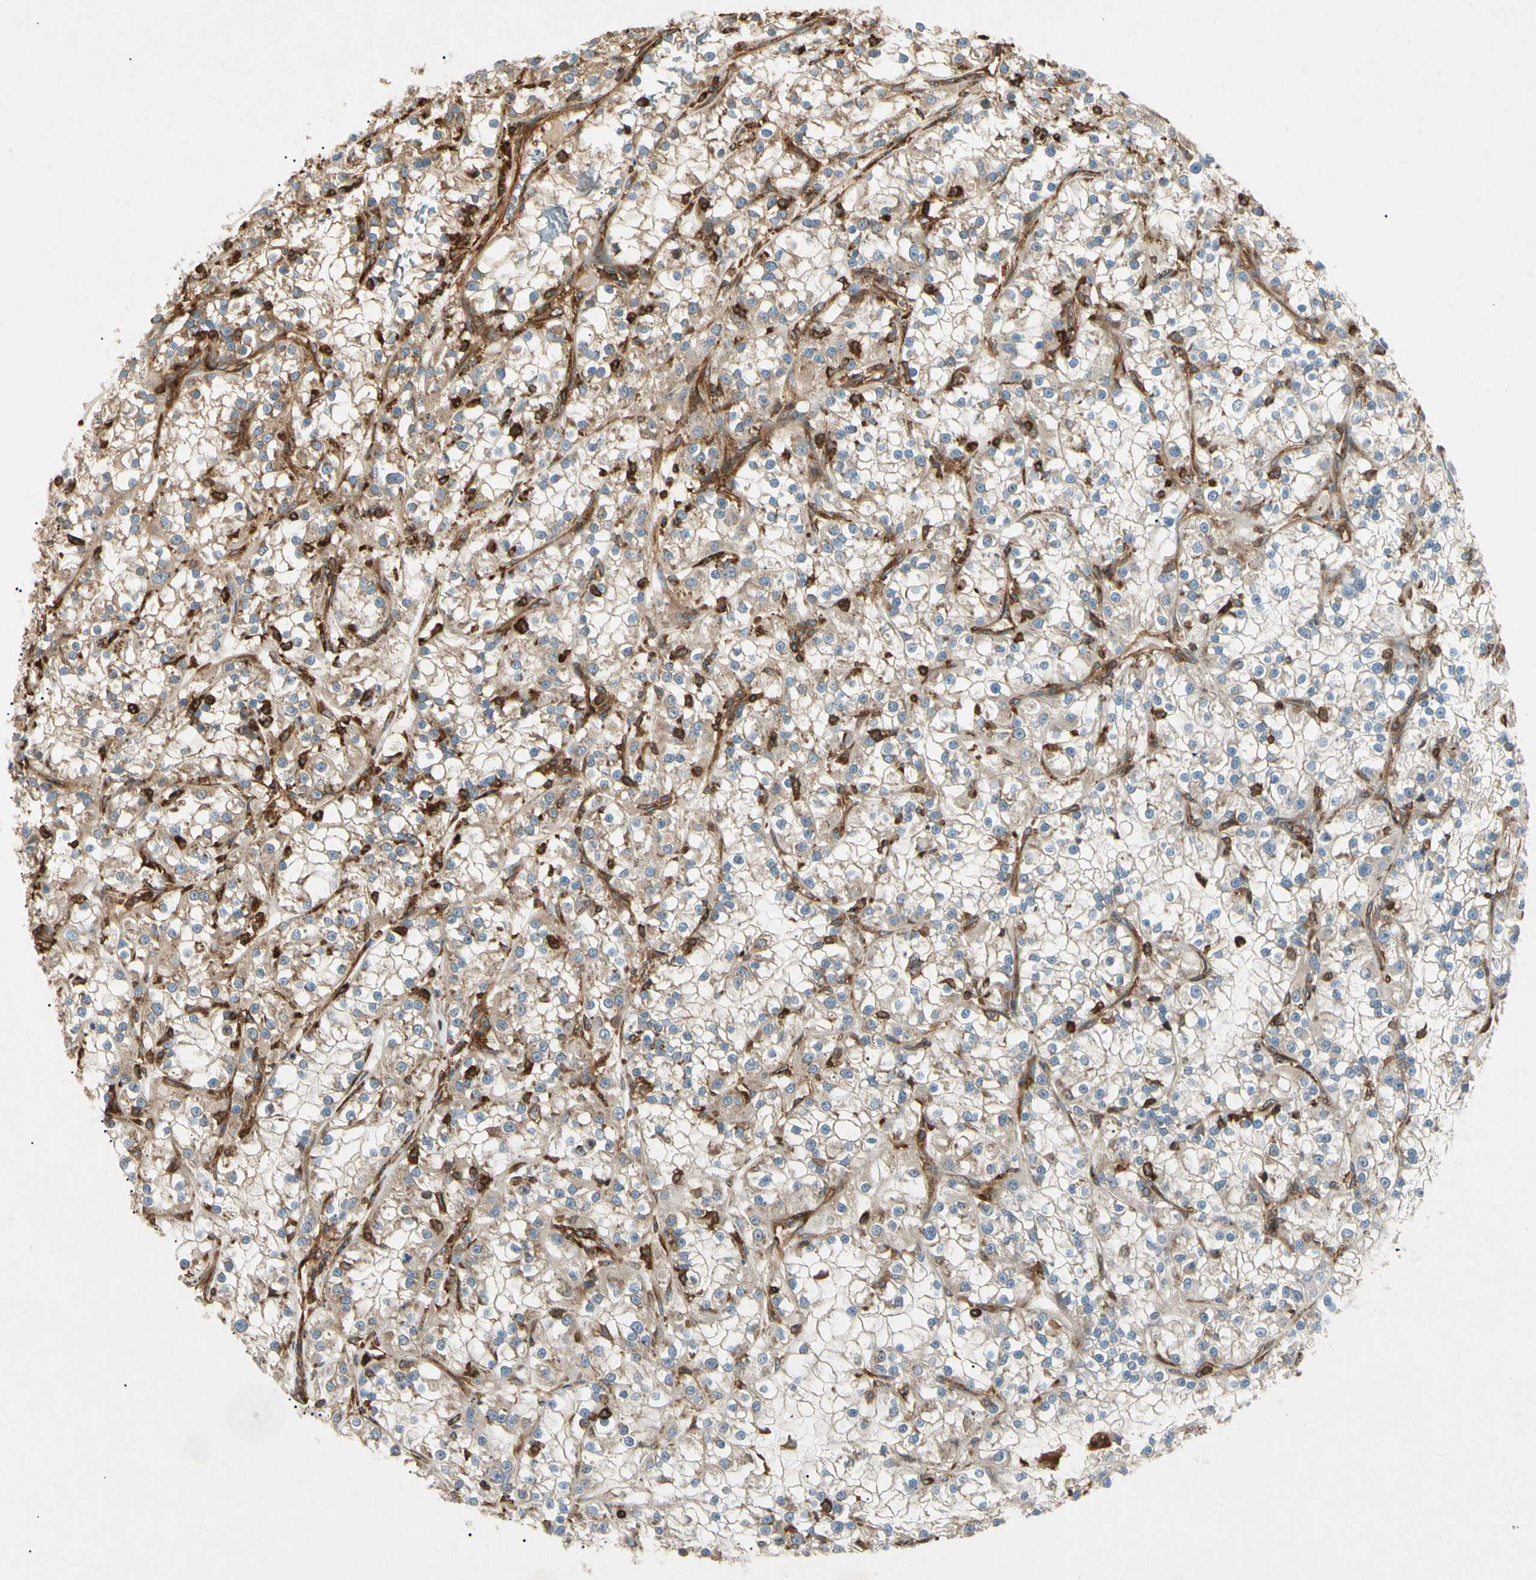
{"staining": {"intensity": "moderate", "quantity": ">75%", "location": "cytoplasmic/membranous"}, "tissue": "renal cancer", "cell_type": "Tumor cells", "image_type": "cancer", "snomed": [{"axis": "morphology", "description": "Adenocarcinoma, NOS"}, {"axis": "topography", "description": "Kidney"}], "caption": "Immunohistochemical staining of human renal adenocarcinoma demonstrates moderate cytoplasmic/membranous protein positivity in approximately >75% of tumor cells.", "gene": "ARPC2", "patient": {"sex": "female", "age": 52}}